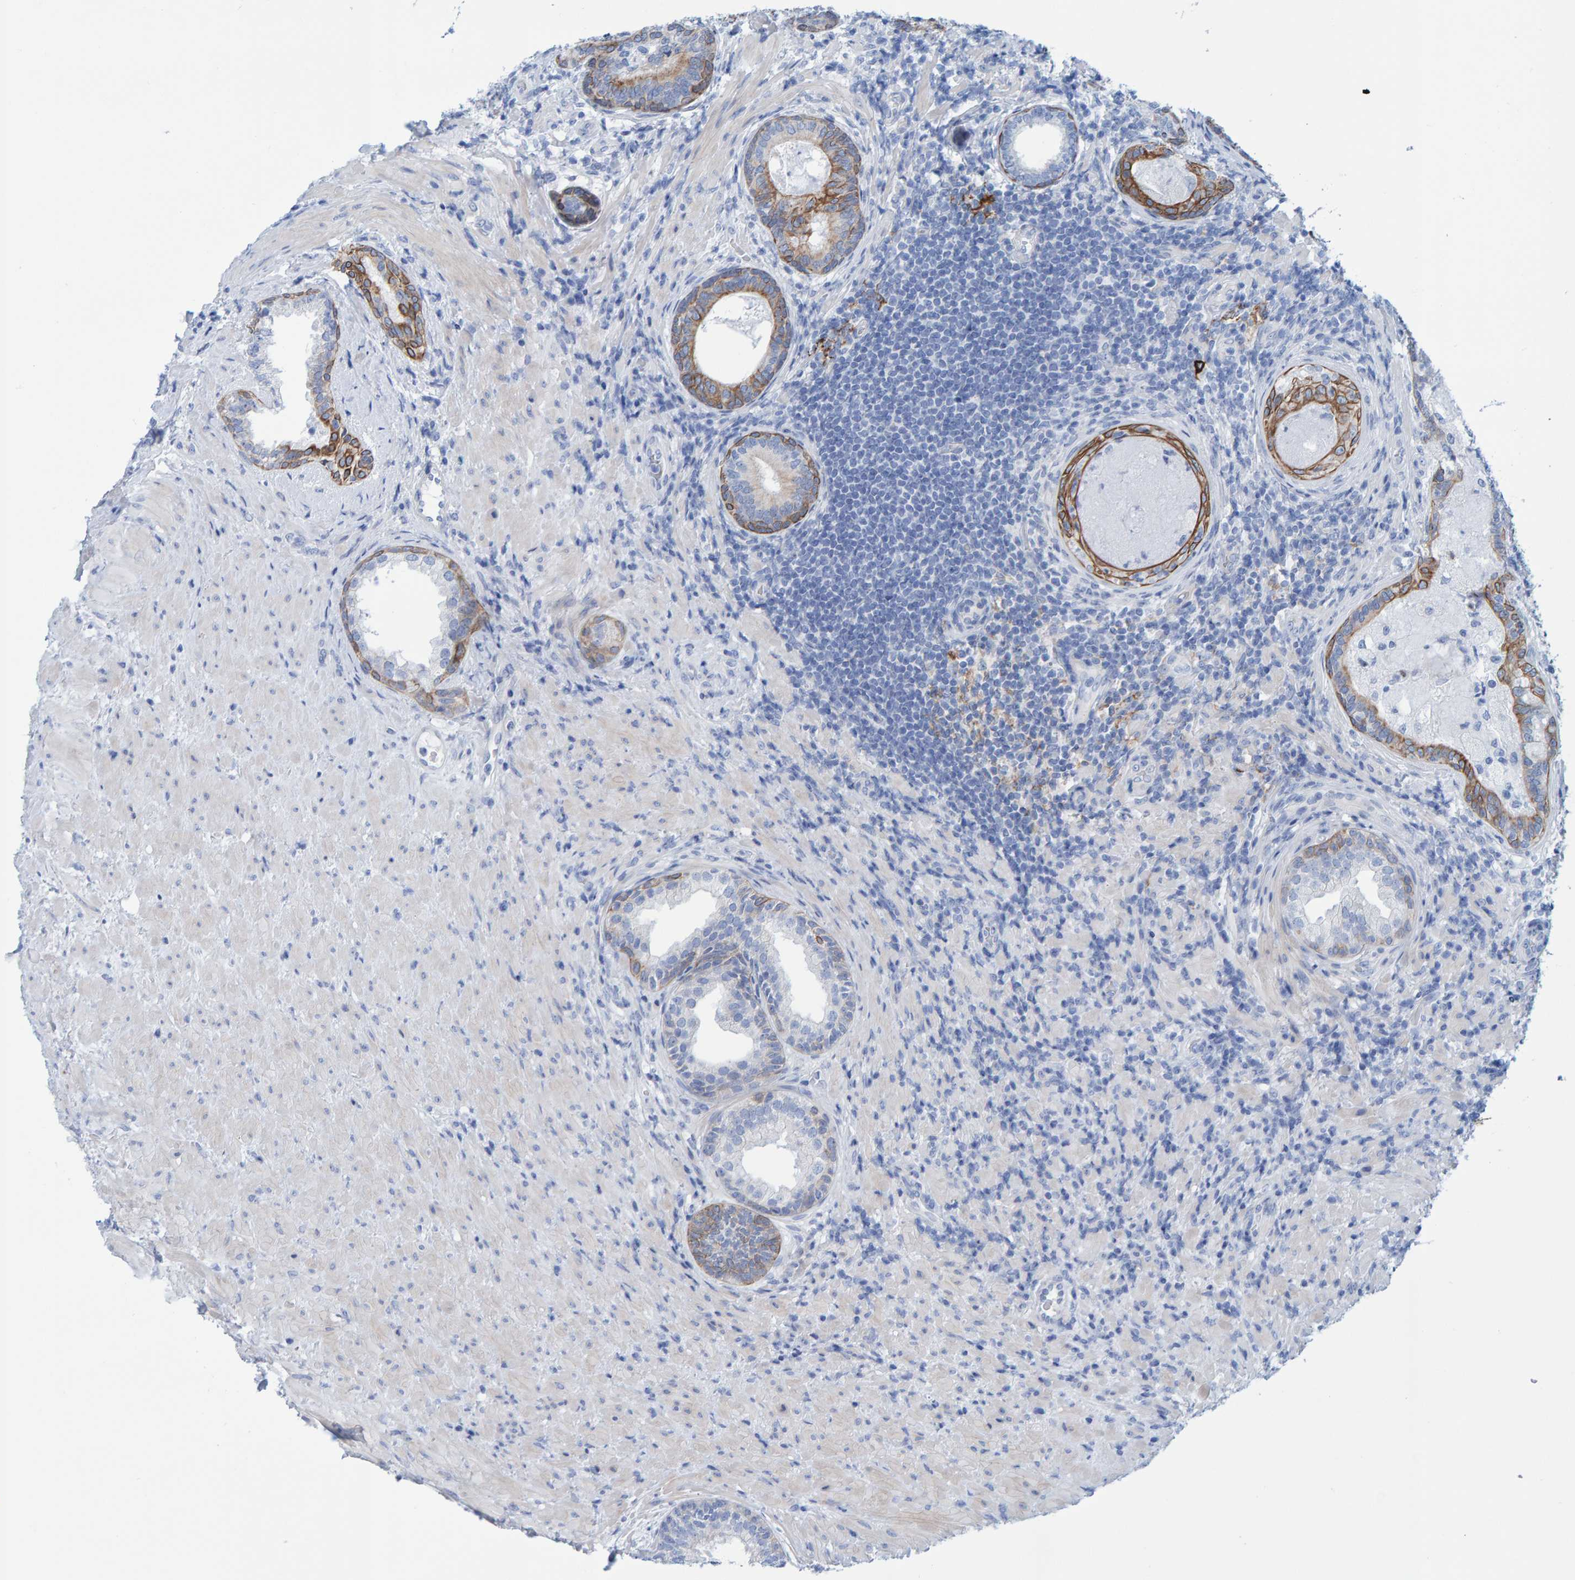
{"staining": {"intensity": "moderate", "quantity": "<25%", "location": "cytoplasmic/membranous"}, "tissue": "prostate", "cell_type": "Glandular cells", "image_type": "normal", "snomed": [{"axis": "morphology", "description": "Normal tissue, NOS"}, {"axis": "topography", "description": "Prostate"}], "caption": "Protein staining of normal prostate demonstrates moderate cytoplasmic/membranous expression in about <25% of glandular cells.", "gene": "JAKMIP3", "patient": {"sex": "male", "age": 76}}